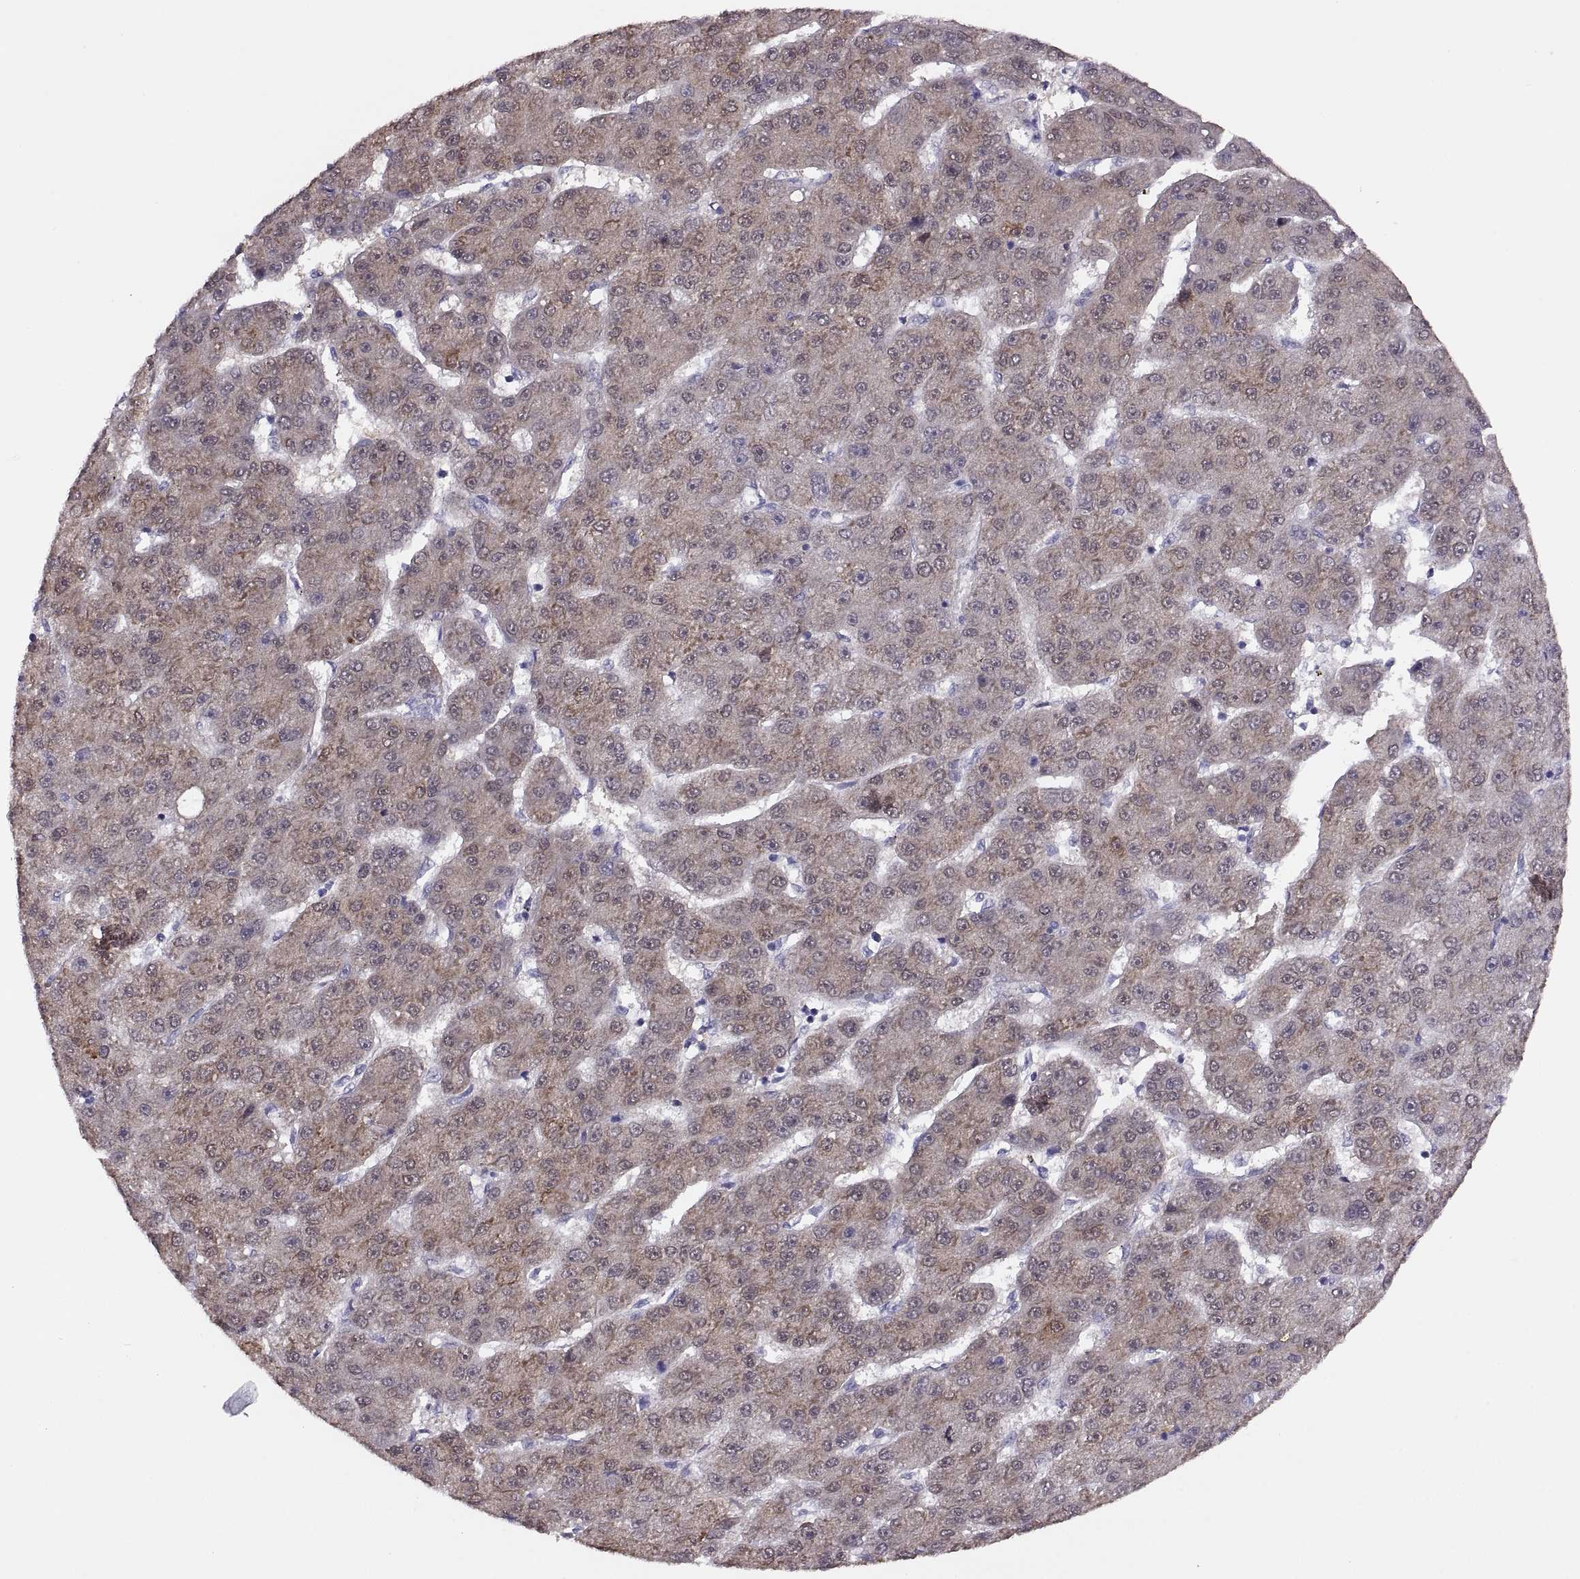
{"staining": {"intensity": "weak", "quantity": "25%-75%", "location": "cytoplasmic/membranous"}, "tissue": "liver cancer", "cell_type": "Tumor cells", "image_type": "cancer", "snomed": [{"axis": "morphology", "description": "Carcinoma, Hepatocellular, NOS"}, {"axis": "topography", "description": "Liver"}], "caption": "A brown stain labels weak cytoplasmic/membranous staining of a protein in human hepatocellular carcinoma (liver) tumor cells.", "gene": "ADH6", "patient": {"sex": "male", "age": 67}}